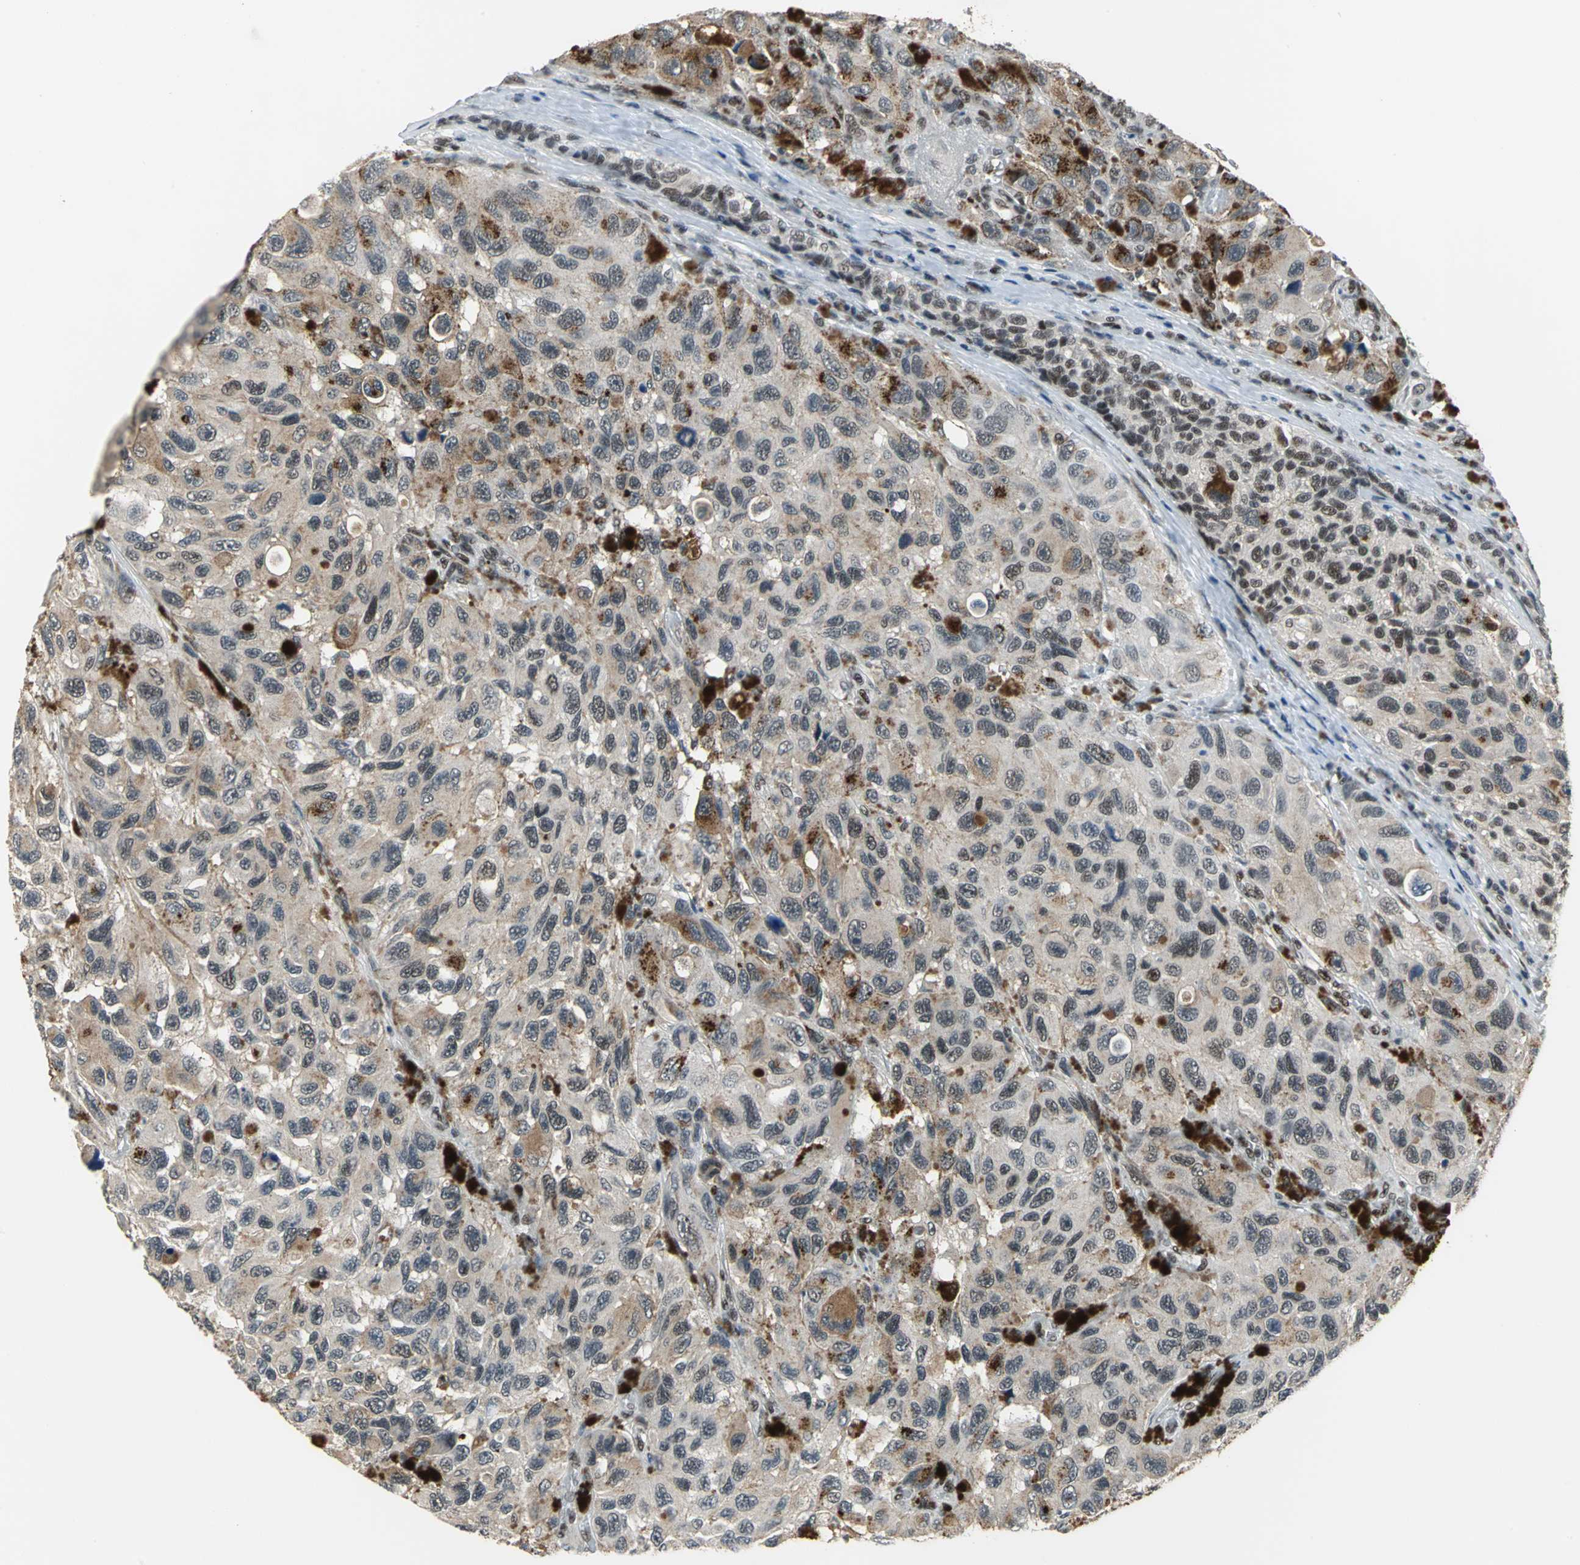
{"staining": {"intensity": "strong", "quantity": "25%-75%", "location": "cytoplasmic/membranous"}, "tissue": "melanoma", "cell_type": "Tumor cells", "image_type": "cancer", "snomed": [{"axis": "morphology", "description": "Malignant melanoma, NOS"}, {"axis": "topography", "description": "Skin"}], "caption": "Protein expression analysis of human melanoma reveals strong cytoplasmic/membranous staining in approximately 25%-75% of tumor cells.", "gene": "ELF2", "patient": {"sex": "female", "age": 73}}